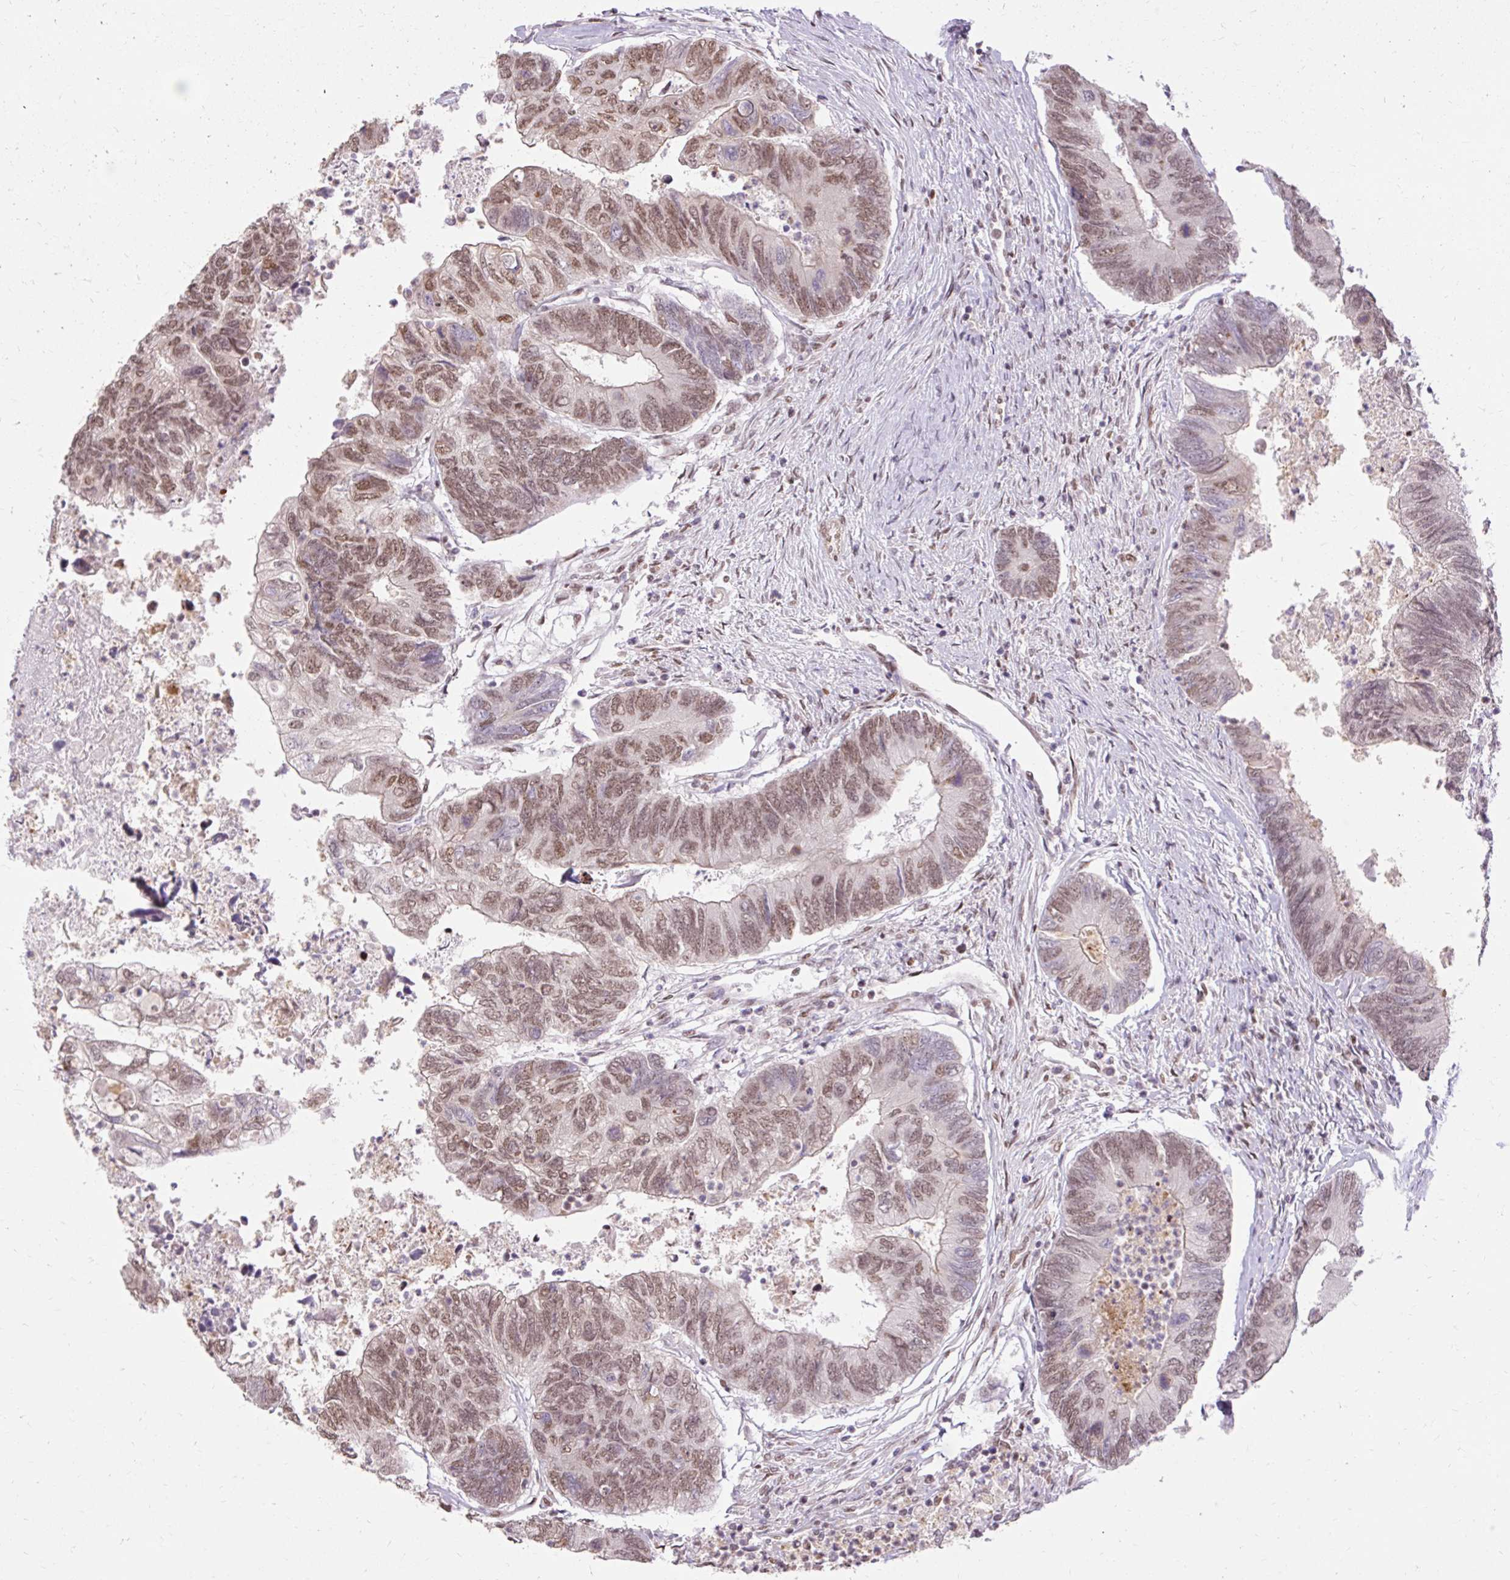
{"staining": {"intensity": "moderate", "quantity": ">75%", "location": "cytoplasmic/membranous,nuclear"}, "tissue": "colorectal cancer", "cell_type": "Tumor cells", "image_type": "cancer", "snomed": [{"axis": "morphology", "description": "Adenocarcinoma, NOS"}, {"axis": "topography", "description": "Colon"}], "caption": "Immunohistochemical staining of human adenocarcinoma (colorectal) demonstrates medium levels of moderate cytoplasmic/membranous and nuclear positivity in about >75% of tumor cells.", "gene": "NPIPB12", "patient": {"sex": "female", "age": 67}}